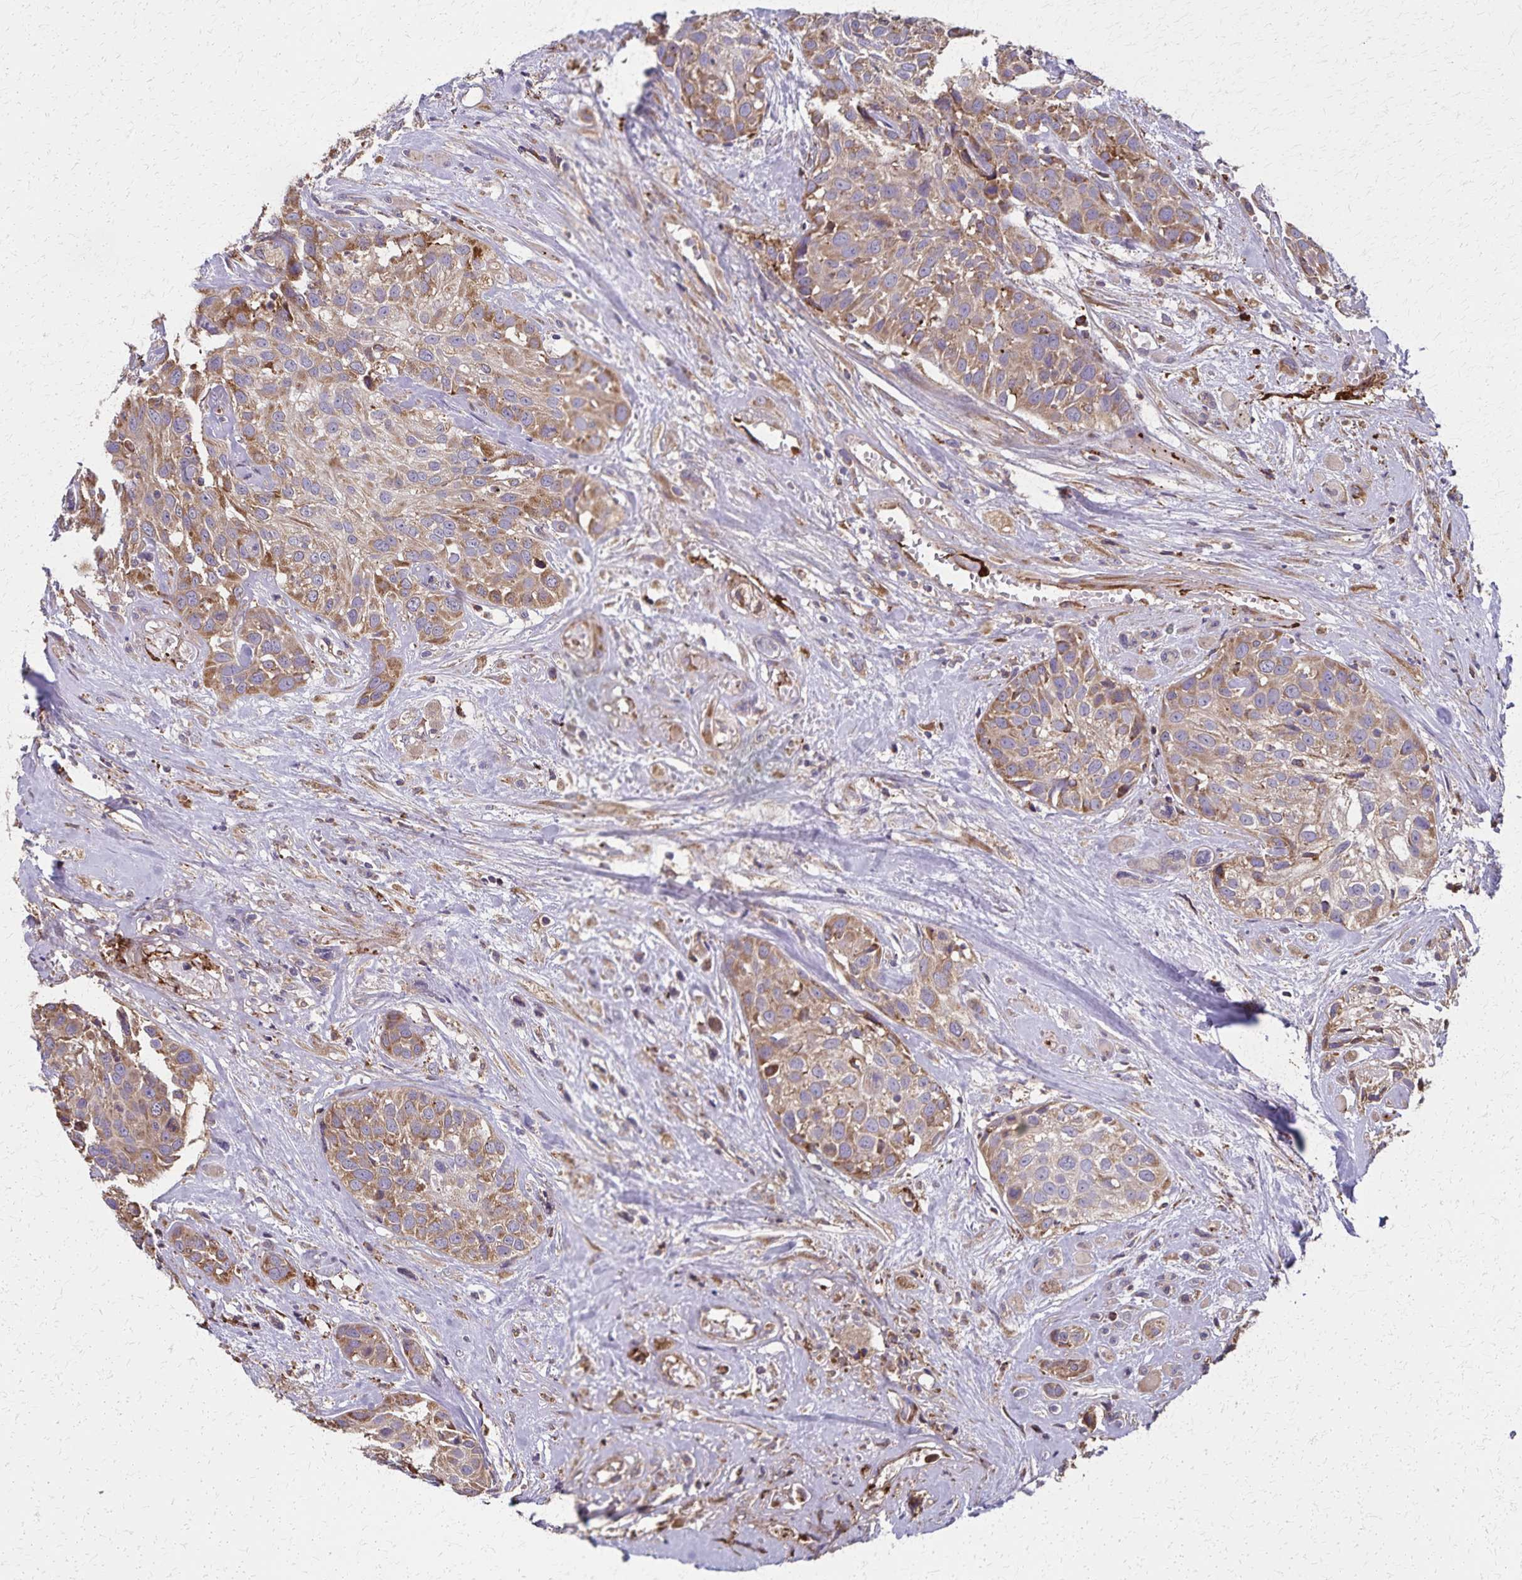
{"staining": {"intensity": "moderate", "quantity": ">75%", "location": "cytoplasmic/membranous"}, "tissue": "head and neck cancer", "cell_type": "Tumor cells", "image_type": "cancer", "snomed": [{"axis": "morphology", "description": "Squamous cell carcinoma, NOS"}, {"axis": "topography", "description": "Head-Neck"}], "caption": "Immunohistochemistry (IHC) (DAB) staining of squamous cell carcinoma (head and neck) reveals moderate cytoplasmic/membranous protein staining in about >75% of tumor cells.", "gene": "RNF10", "patient": {"sex": "female", "age": 50}}